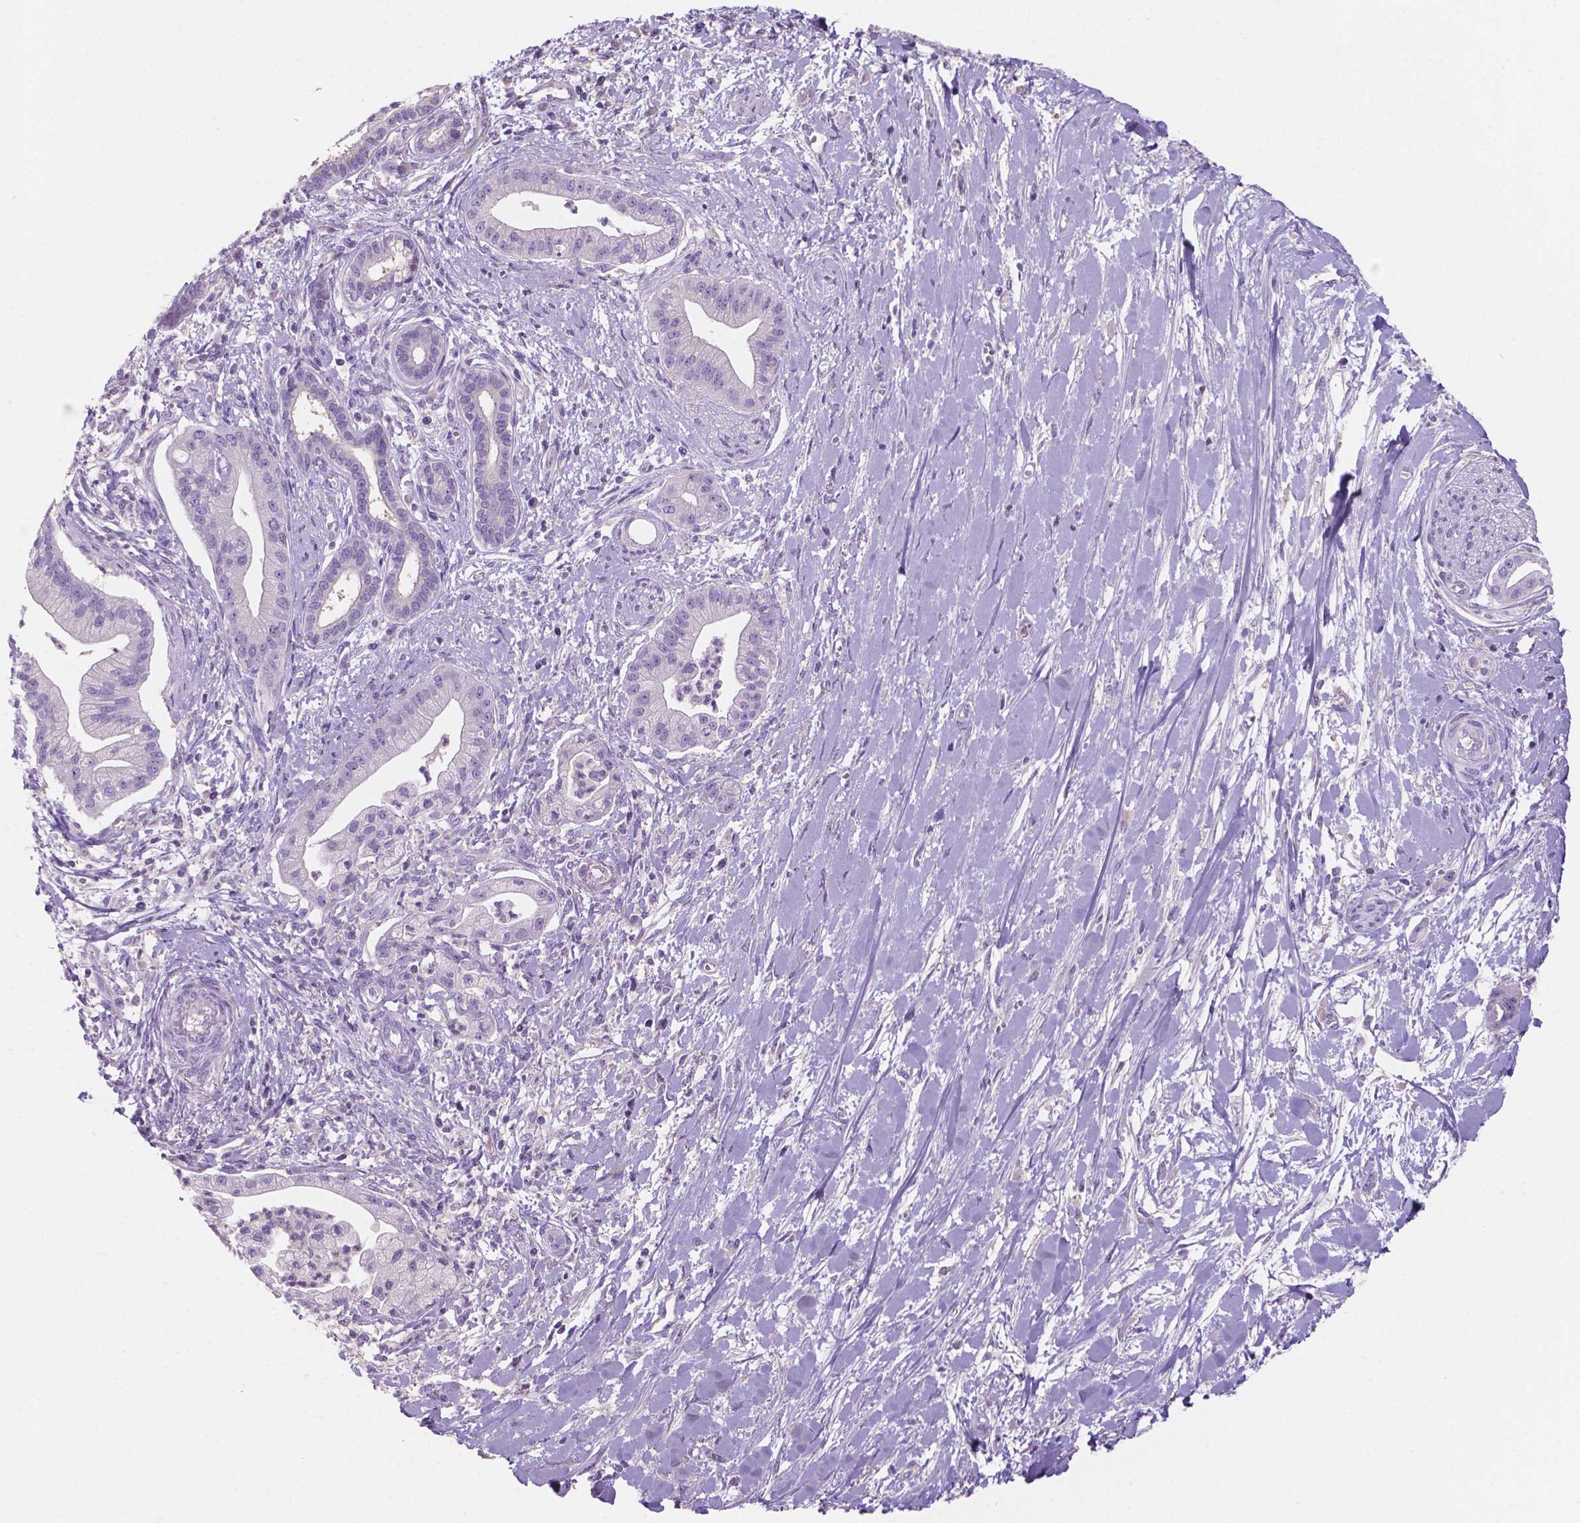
{"staining": {"intensity": "negative", "quantity": "none", "location": "none"}, "tissue": "pancreatic cancer", "cell_type": "Tumor cells", "image_type": "cancer", "snomed": [{"axis": "morphology", "description": "Normal tissue, NOS"}, {"axis": "morphology", "description": "Adenocarcinoma, NOS"}, {"axis": "topography", "description": "Lymph node"}, {"axis": "topography", "description": "Pancreas"}], "caption": "Tumor cells show no significant staining in pancreatic cancer.", "gene": "SBSN", "patient": {"sex": "female", "age": 58}}